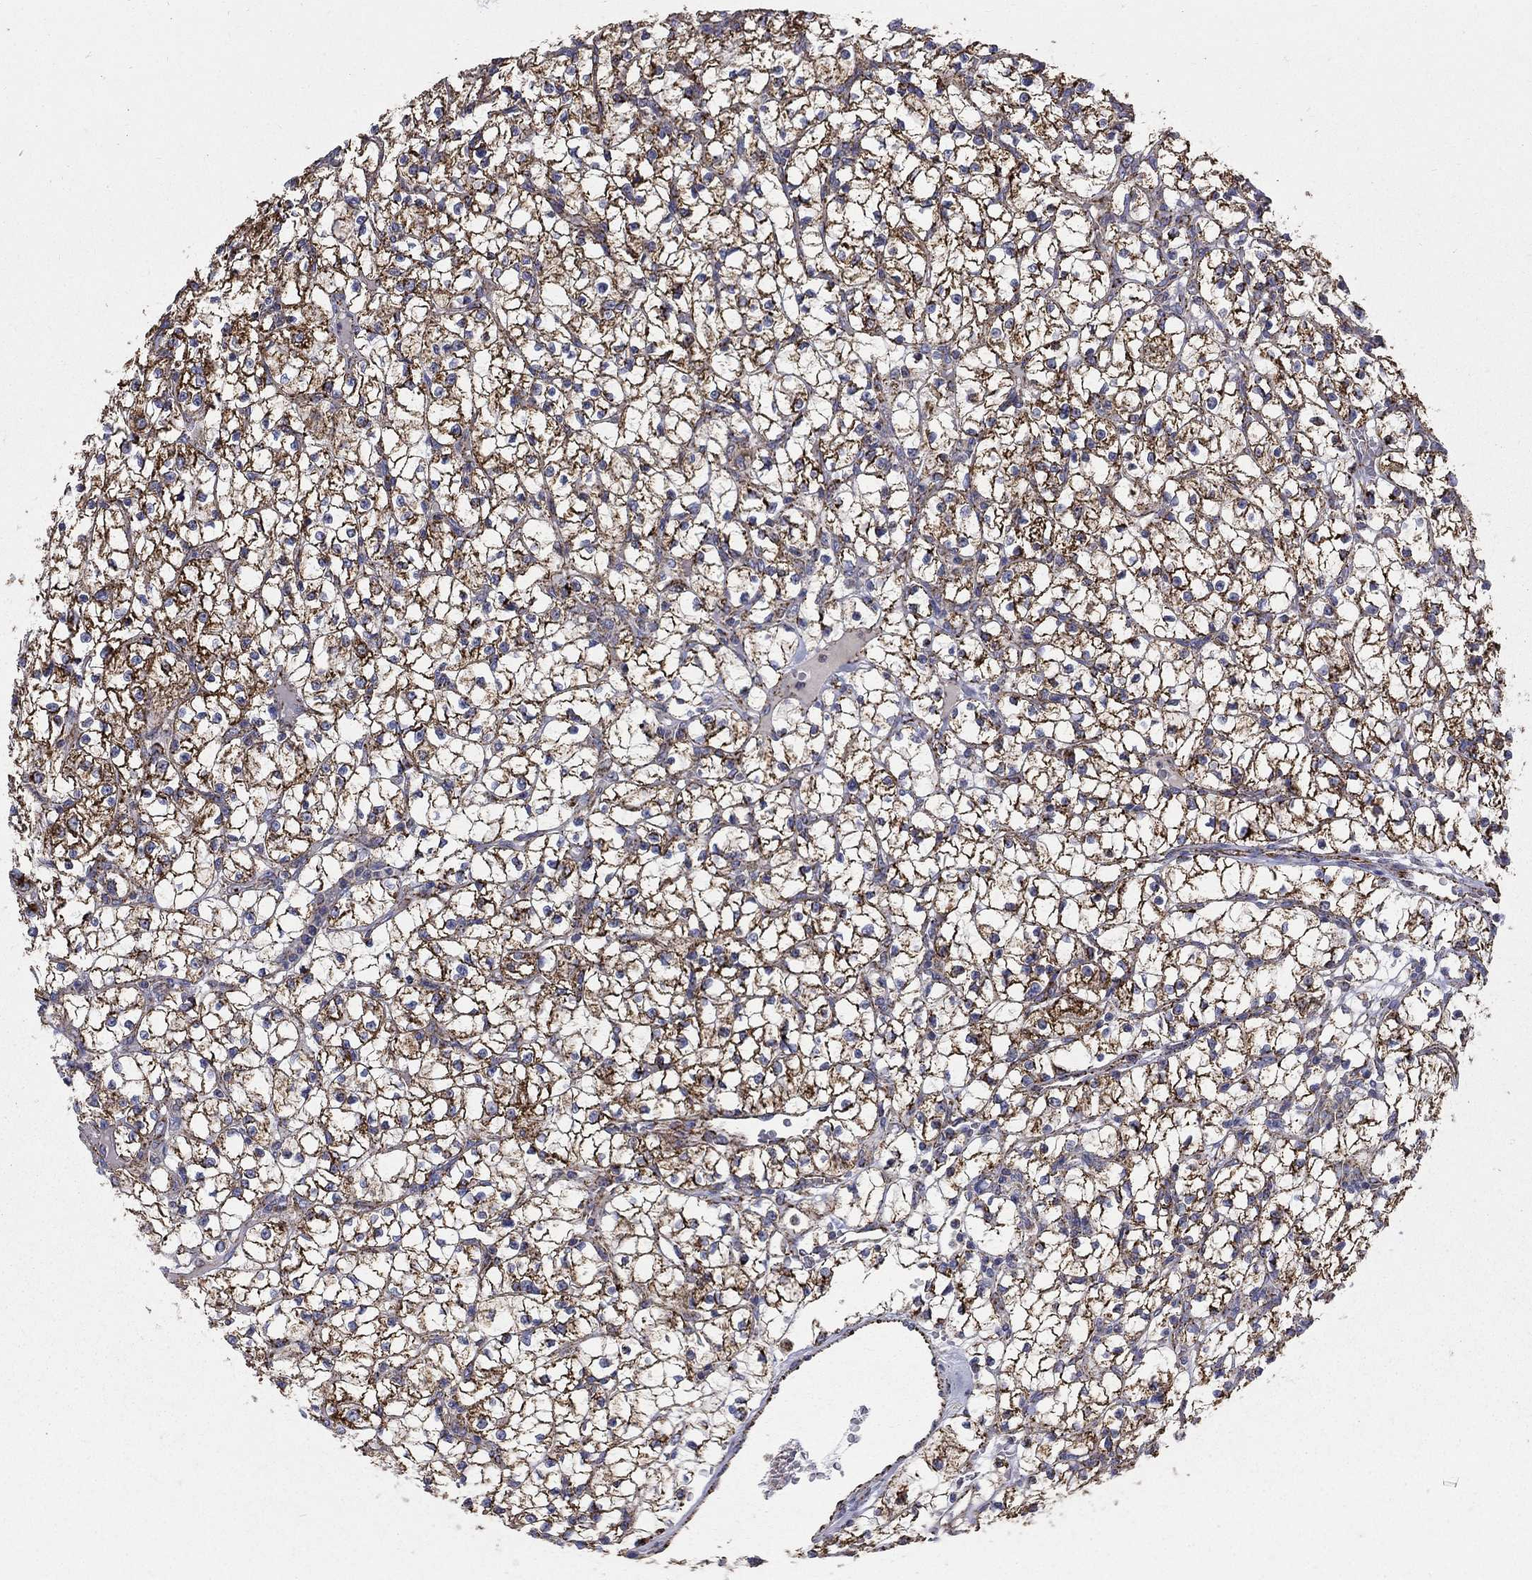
{"staining": {"intensity": "strong", "quantity": "25%-75%", "location": "cytoplasmic/membranous"}, "tissue": "renal cancer", "cell_type": "Tumor cells", "image_type": "cancer", "snomed": [{"axis": "morphology", "description": "Adenocarcinoma, NOS"}, {"axis": "topography", "description": "Kidney"}], "caption": "Adenocarcinoma (renal) stained with a protein marker displays strong staining in tumor cells.", "gene": "GCSH", "patient": {"sex": "female", "age": 64}}